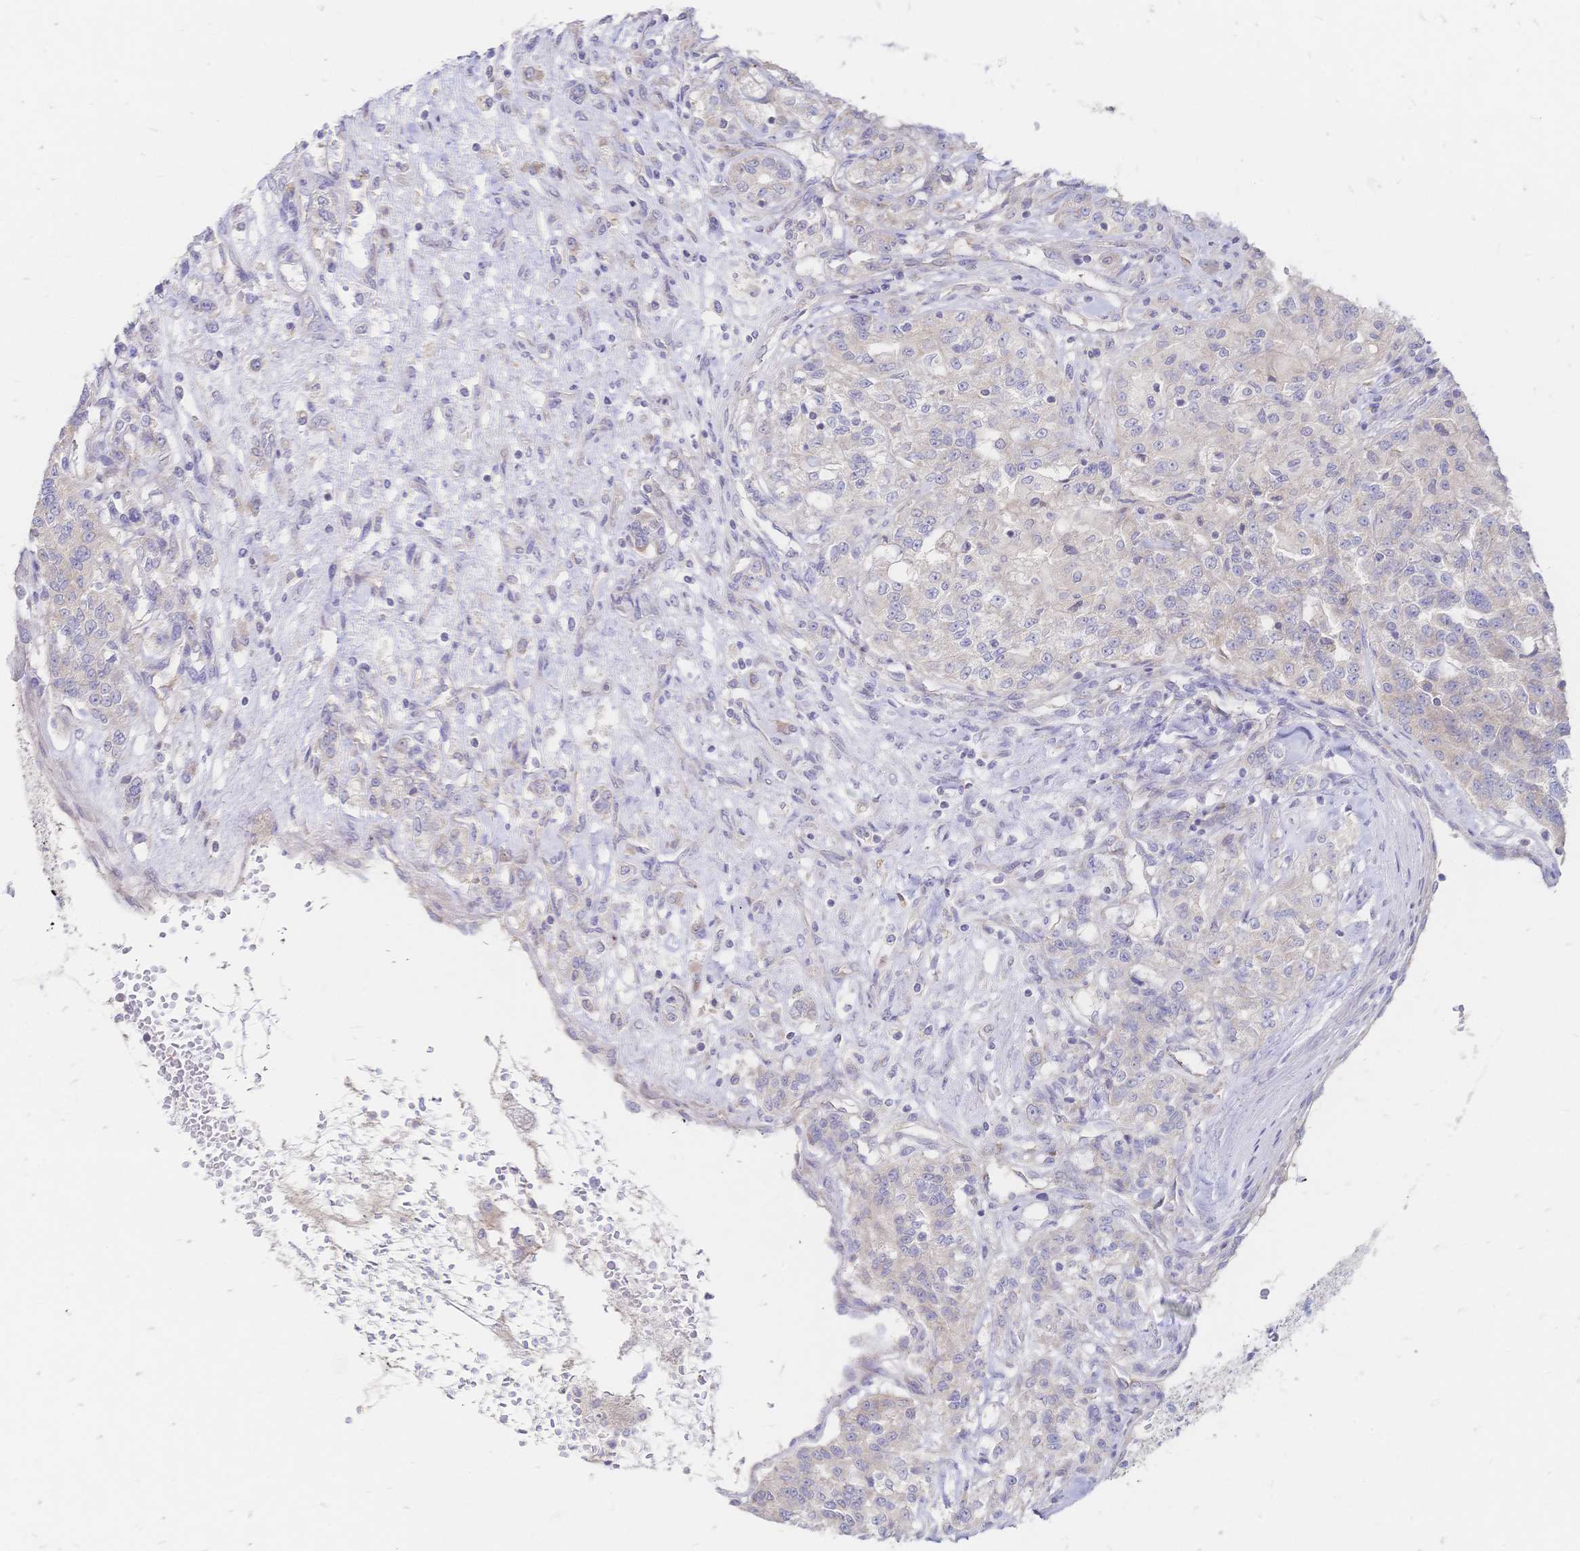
{"staining": {"intensity": "negative", "quantity": "none", "location": "none"}, "tissue": "renal cancer", "cell_type": "Tumor cells", "image_type": "cancer", "snomed": [{"axis": "morphology", "description": "Adenocarcinoma, NOS"}, {"axis": "topography", "description": "Kidney"}], "caption": "The IHC histopathology image has no significant expression in tumor cells of adenocarcinoma (renal) tissue. Brightfield microscopy of immunohistochemistry stained with DAB (brown) and hematoxylin (blue), captured at high magnification.", "gene": "VWC2L", "patient": {"sex": "female", "age": 63}}